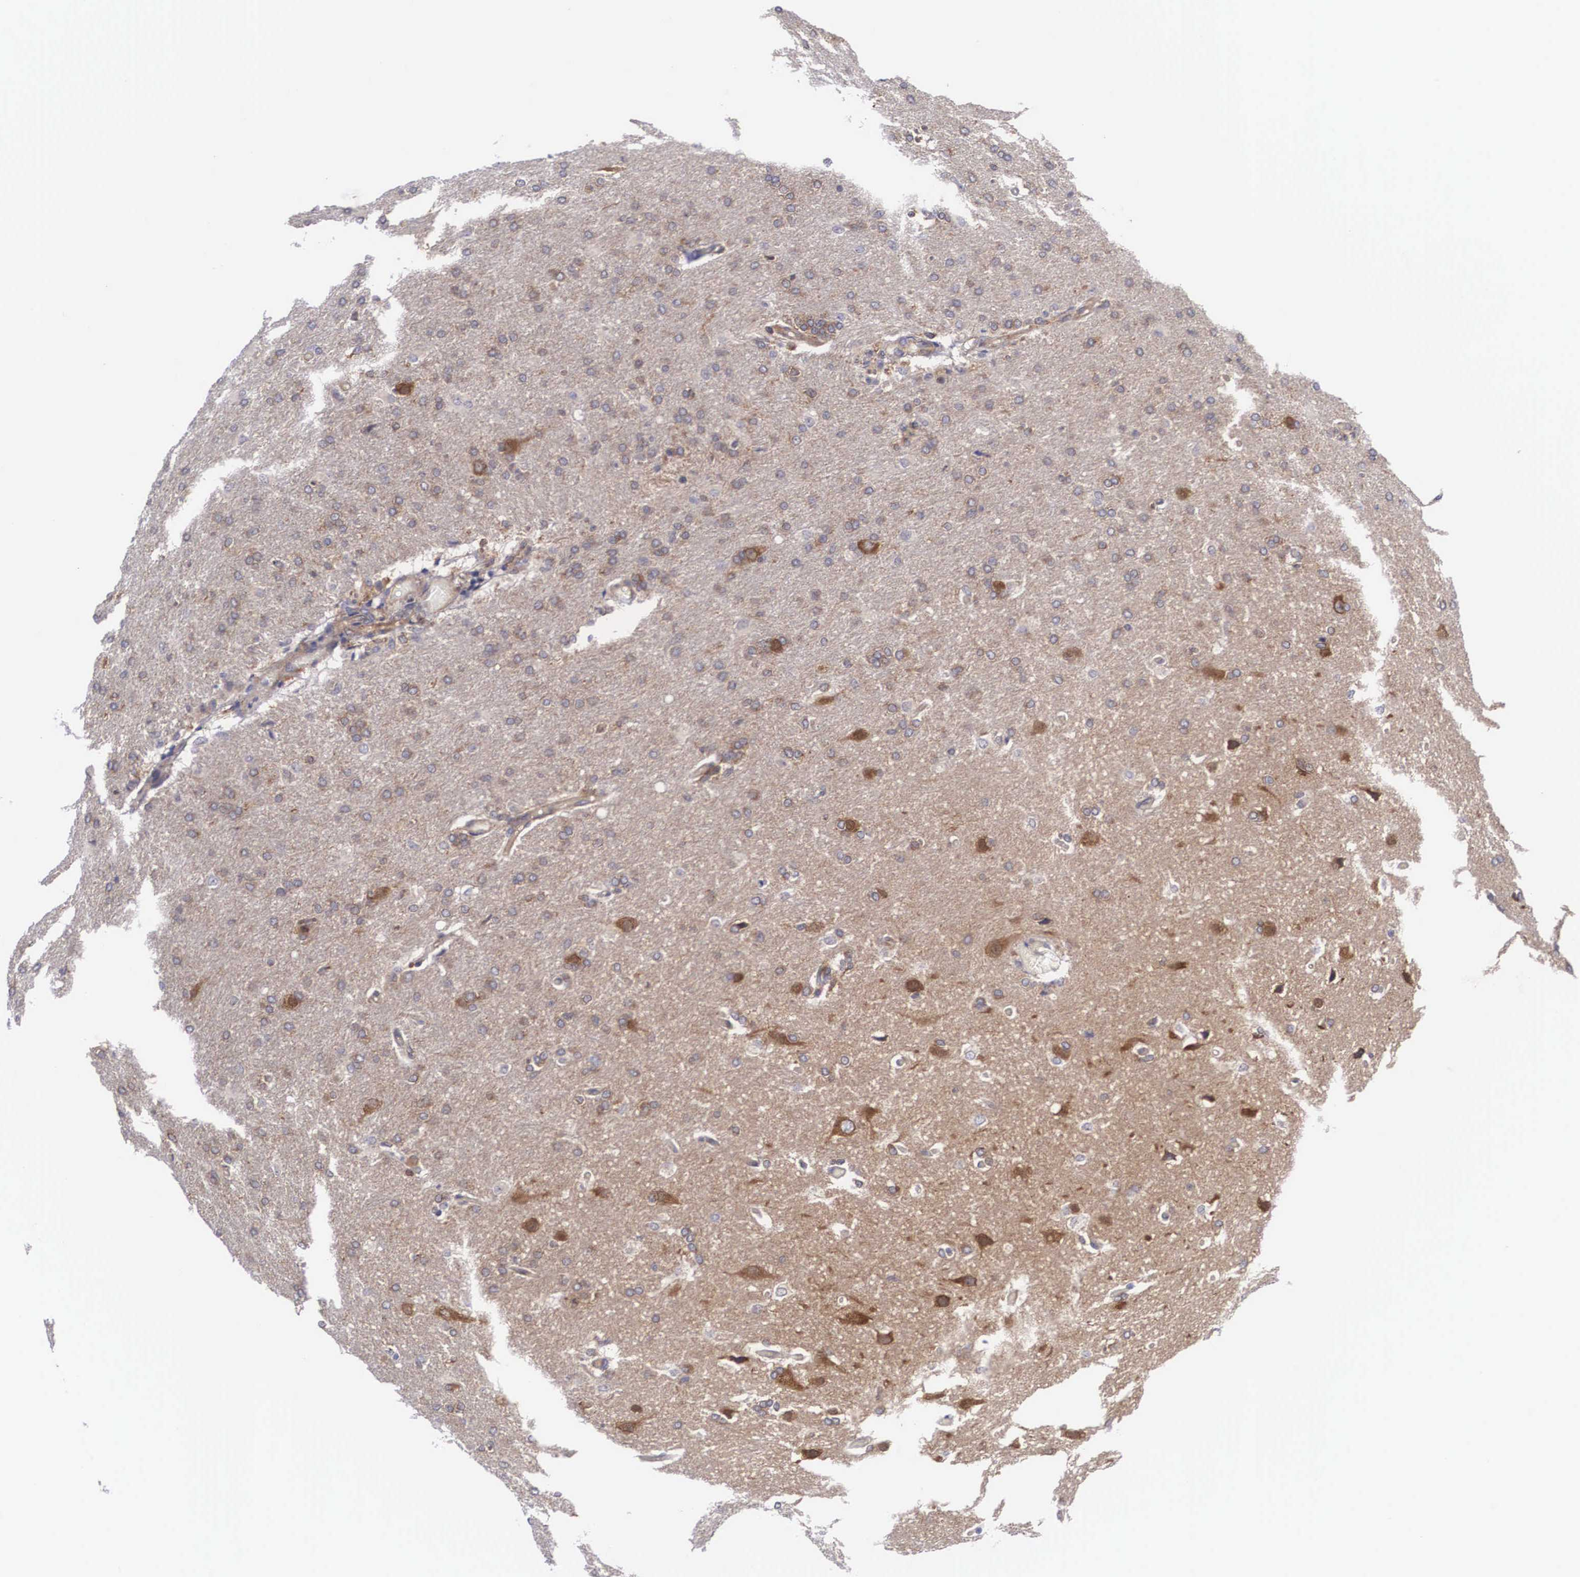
{"staining": {"intensity": "weak", "quantity": "<25%", "location": "cytoplasmic/membranous"}, "tissue": "glioma", "cell_type": "Tumor cells", "image_type": "cancer", "snomed": [{"axis": "morphology", "description": "Glioma, malignant, High grade"}, {"axis": "topography", "description": "Brain"}], "caption": "Immunohistochemistry (IHC) of human glioma reveals no expression in tumor cells.", "gene": "GRIPAP1", "patient": {"sex": "male", "age": 68}}